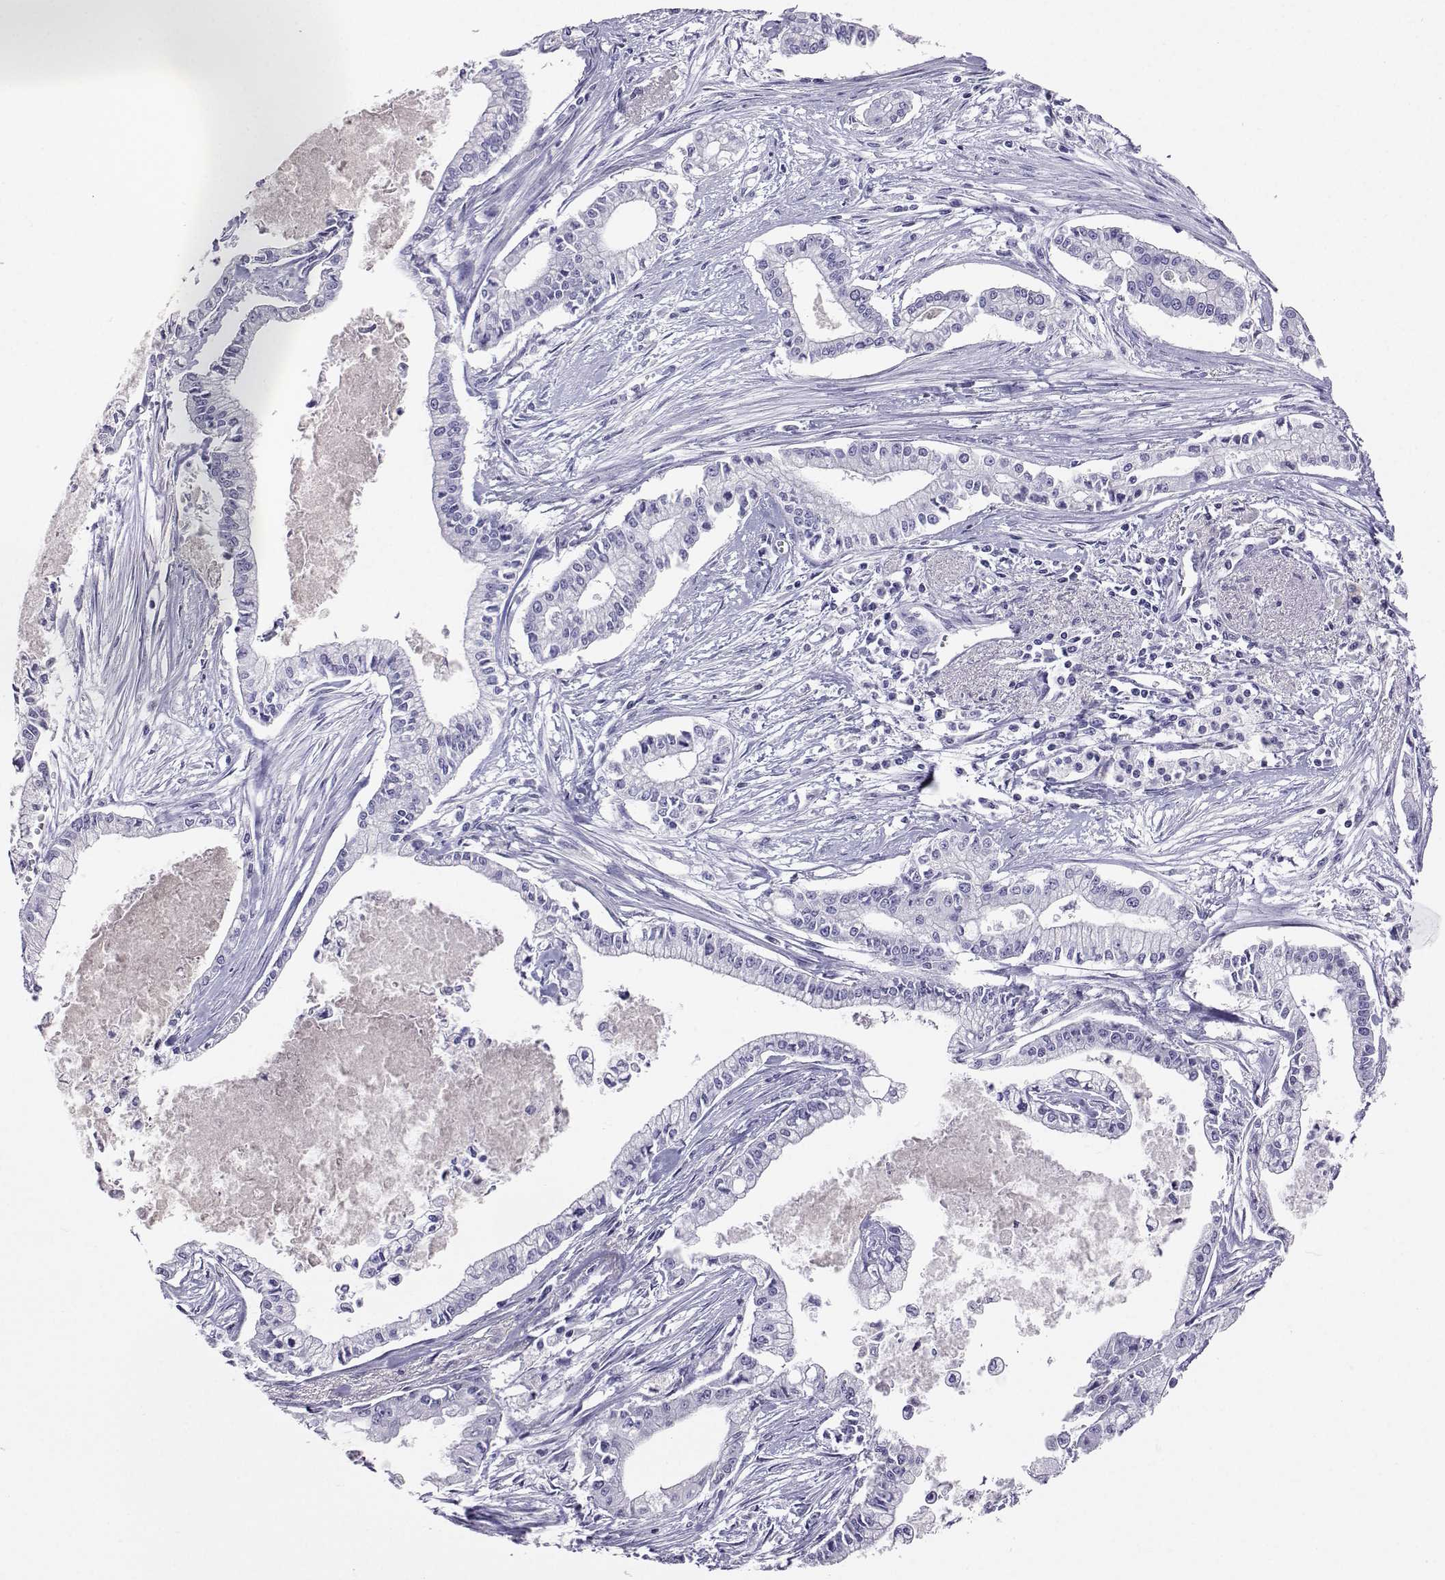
{"staining": {"intensity": "negative", "quantity": "none", "location": "none"}, "tissue": "pancreatic cancer", "cell_type": "Tumor cells", "image_type": "cancer", "snomed": [{"axis": "morphology", "description": "Adenocarcinoma, NOS"}, {"axis": "topography", "description": "Pancreas"}], "caption": "Protein analysis of adenocarcinoma (pancreatic) shows no significant staining in tumor cells.", "gene": "PLIN4", "patient": {"sex": "female", "age": 65}}